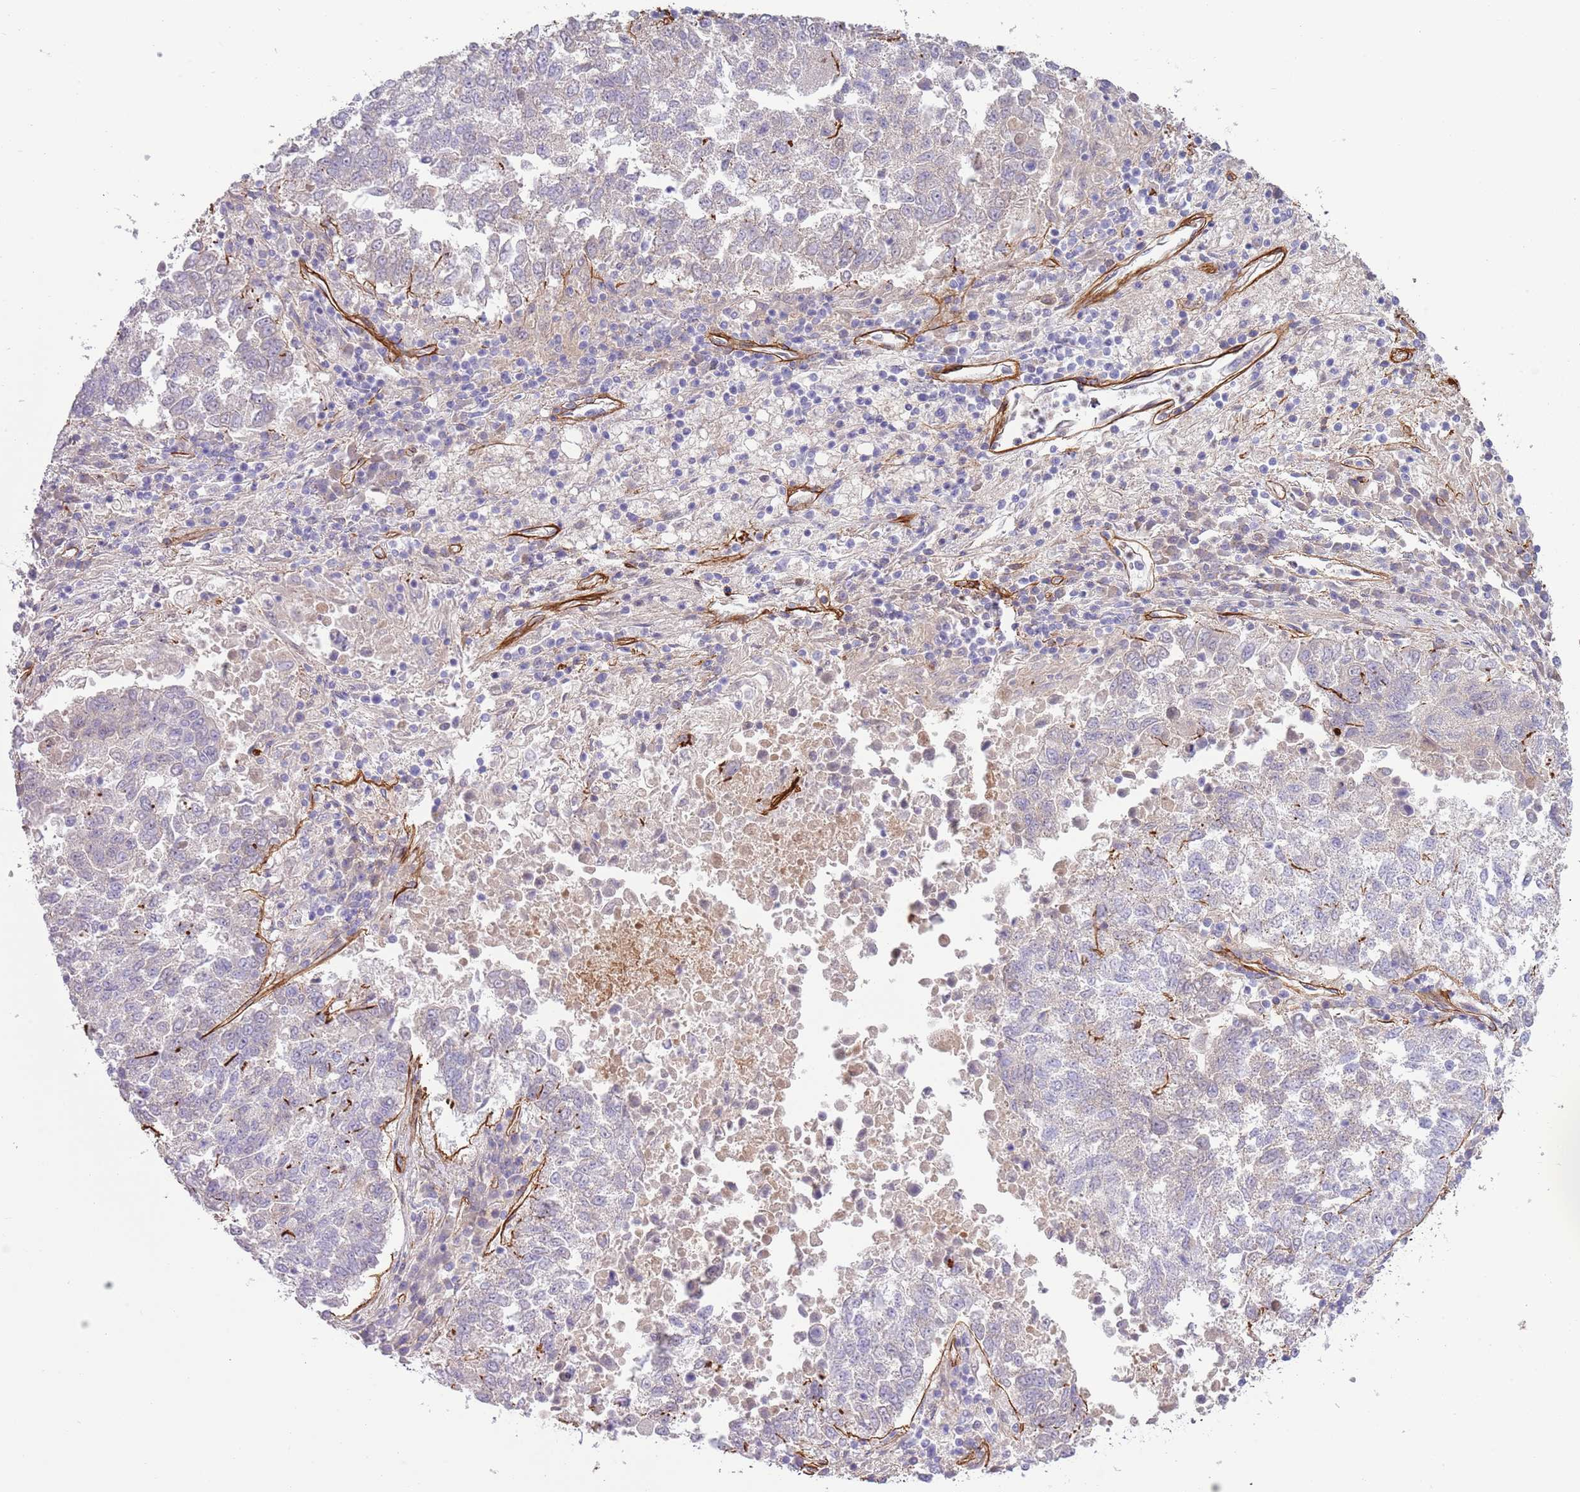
{"staining": {"intensity": "negative", "quantity": "none", "location": "none"}, "tissue": "lung cancer", "cell_type": "Tumor cells", "image_type": "cancer", "snomed": [{"axis": "morphology", "description": "Squamous cell carcinoma, NOS"}, {"axis": "topography", "description": "Lung"}], "caption": "Tumor cells show no significant protein staining in lung cancer.", "gene": "TINAGL1", "patient": {"sex": "male", "age": 73}}